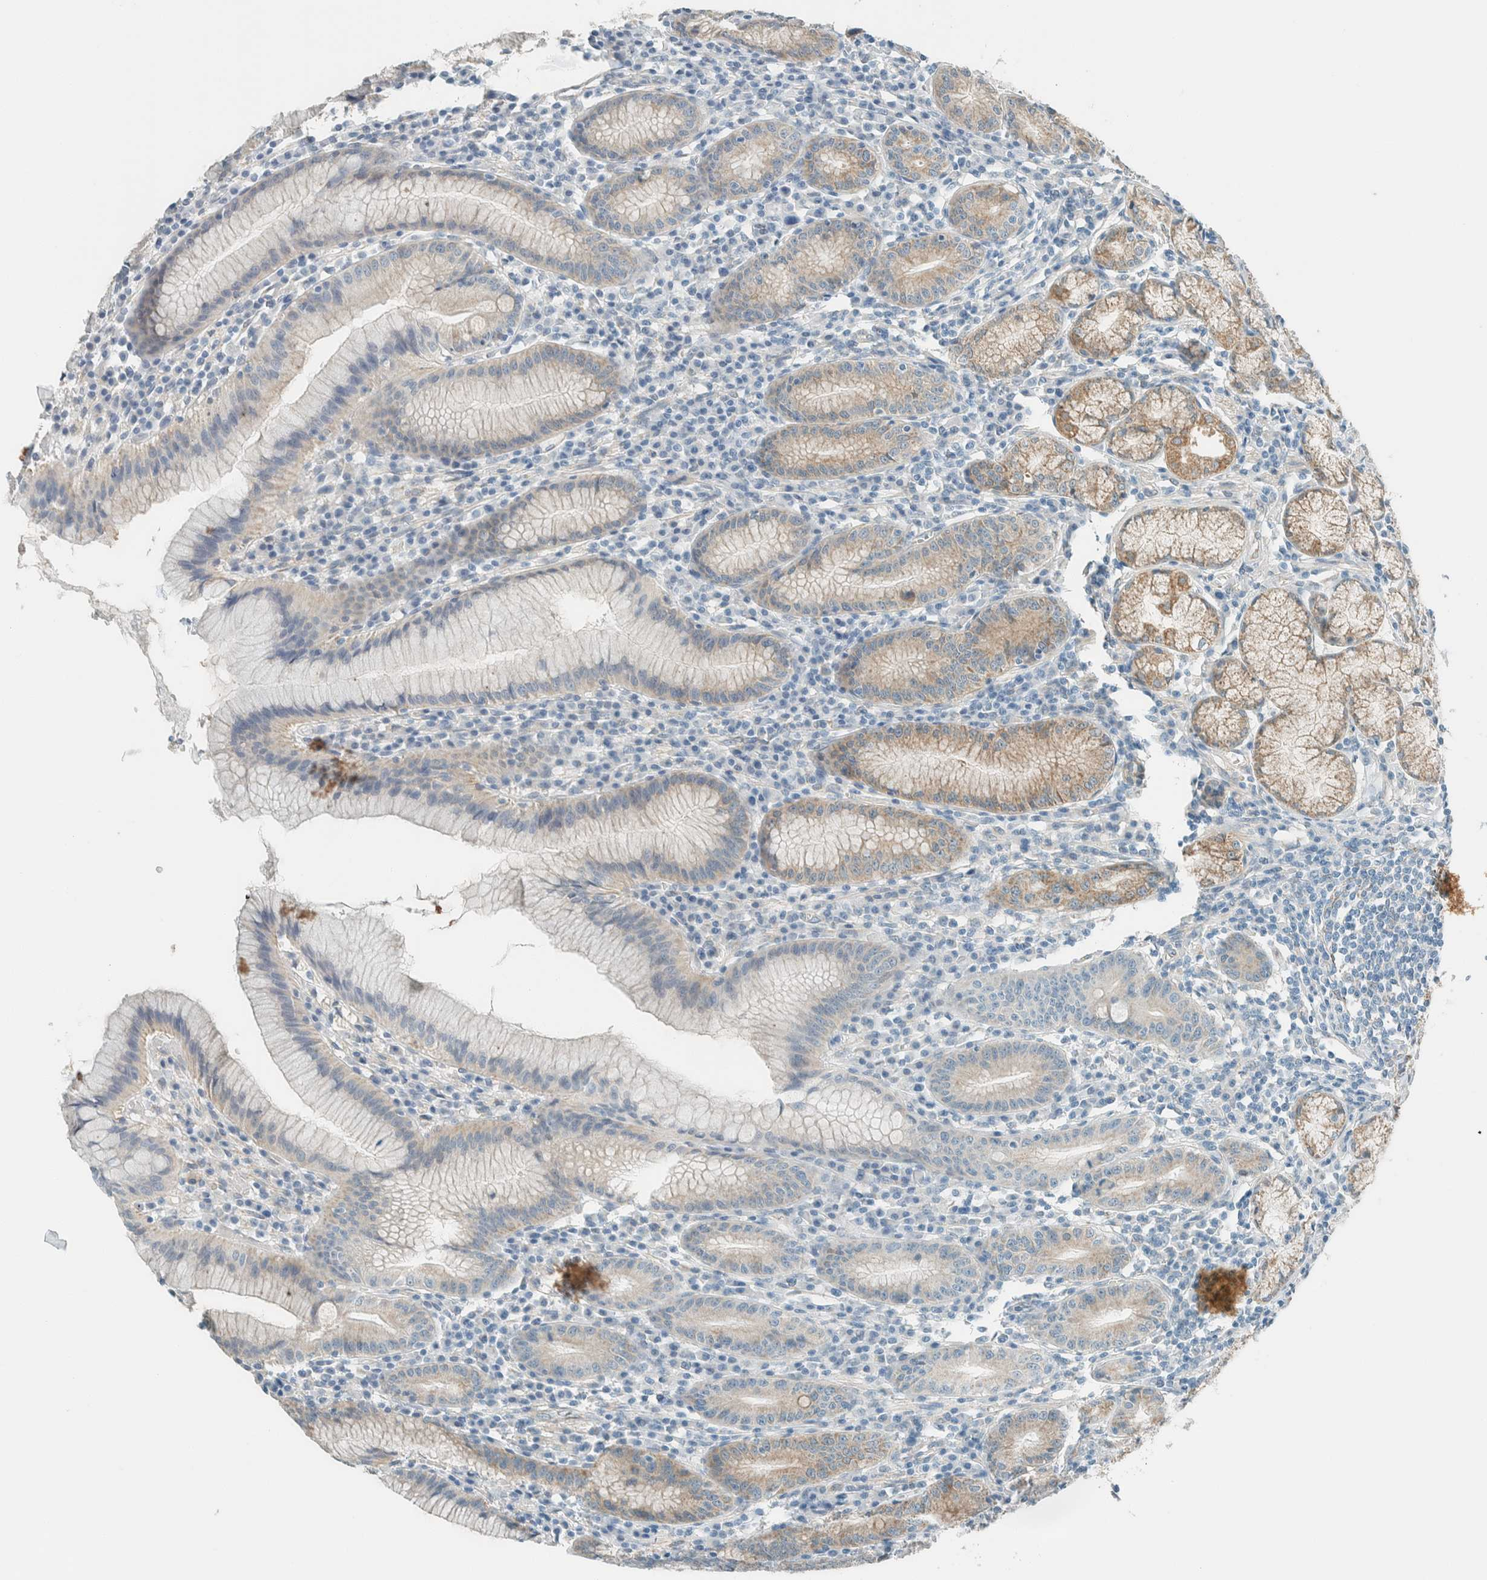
{"staining": {"intensity": "moderate", "quantity": ">75%", "location": "cytoplasmic/membranous"}, "tissue": "stomach", "cell_type": "Glandular cells", "image_type": "normal", "snomed": [{"axis": "morphology", "description": "Normal tissue, NOS"}, {"axis": "topography", "description": "Stomach"}], "caption": "IHC micrograph of normal stomach: human stomach stained using immunohistochemistry (IHC) reveals medium levels of moderate protein expression localized specifically in the cytoplasmic/membranous of glandular cells, appearing as a cytoplasmic/membranous brown color.", "gene": "ALDH7A1", "patient": {"sex": "male", "age": 55}}